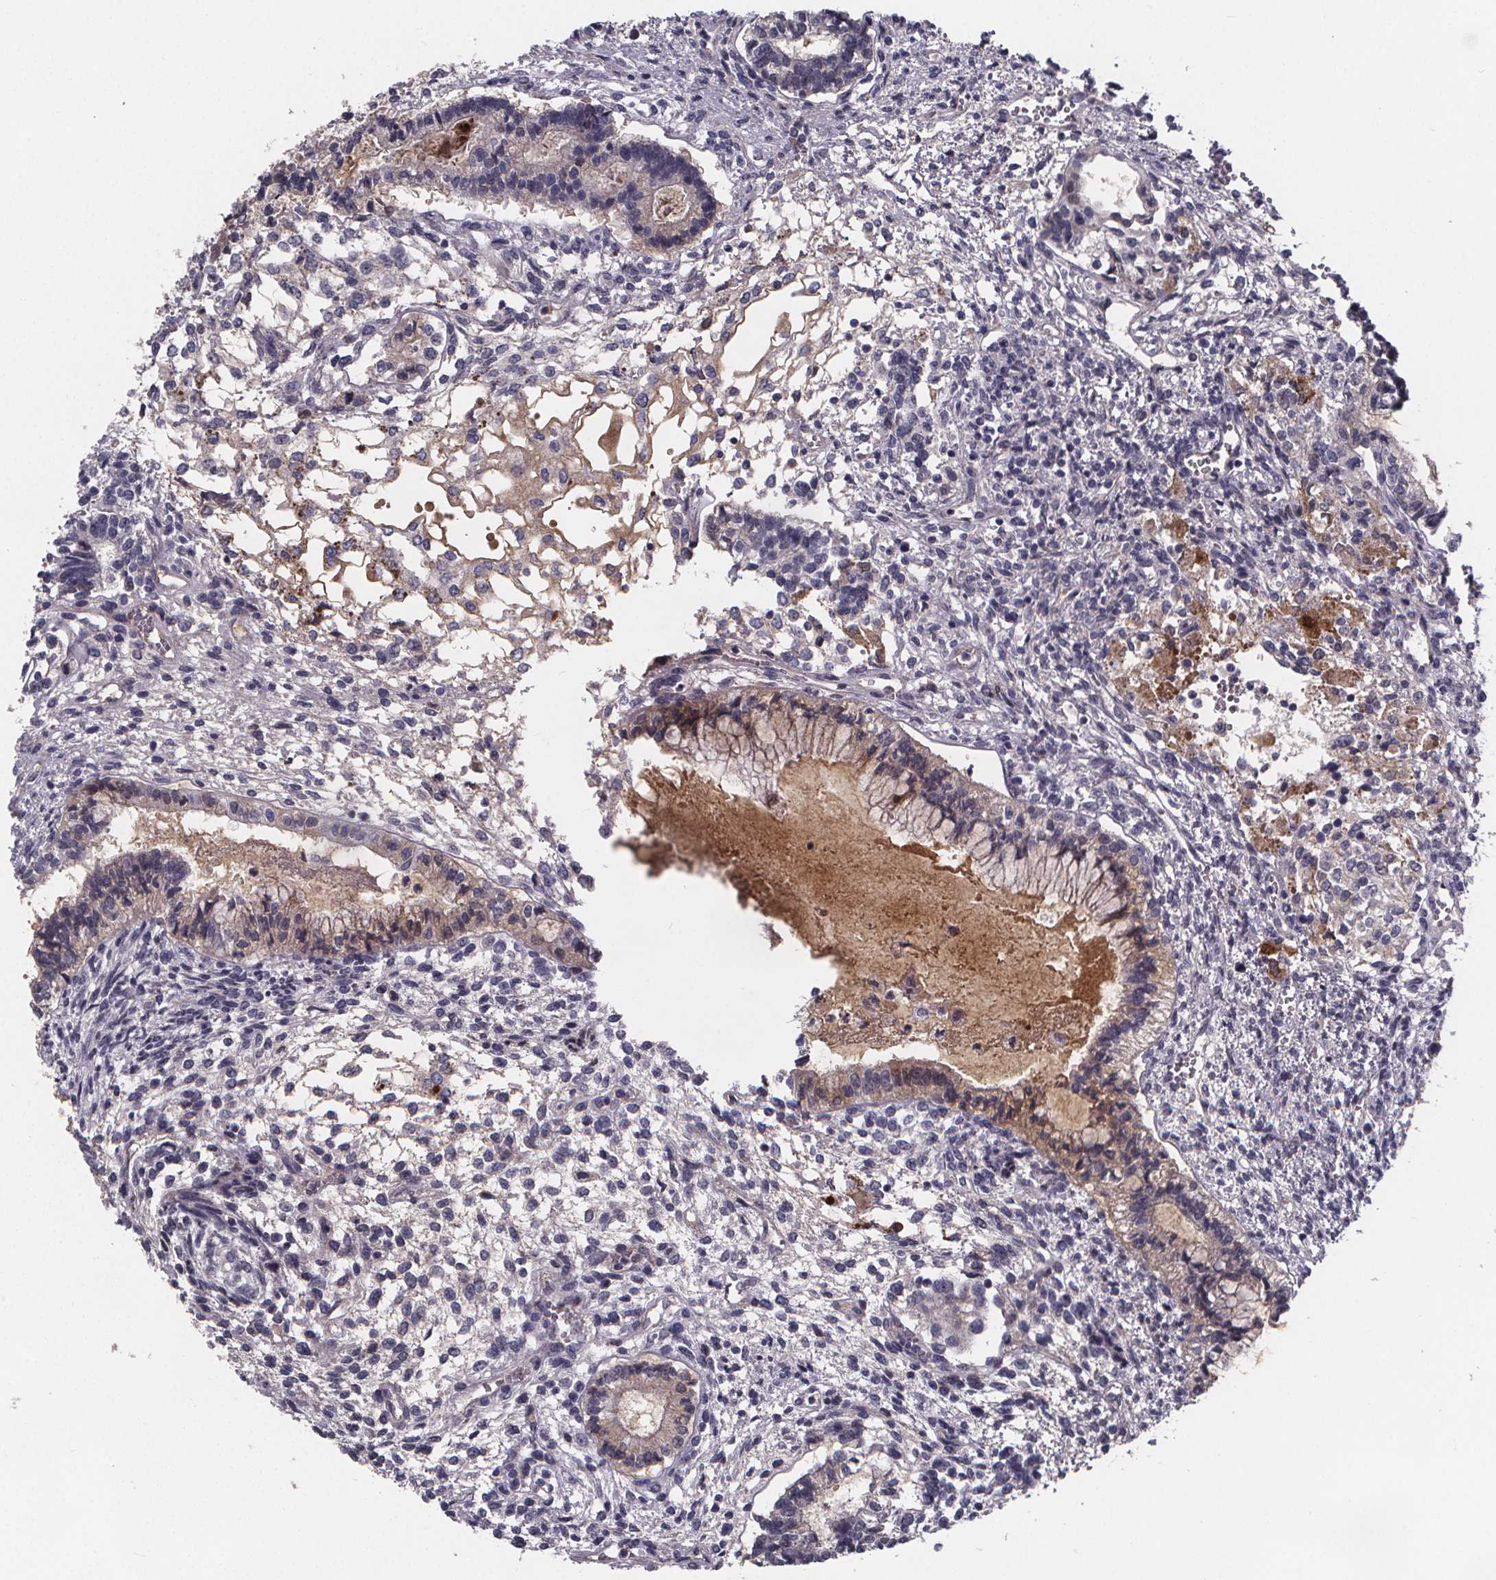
{"staining": {"intensity": "negative", "quantity": "none", "location": "none"}, "tissue": "testis cancer", "cell_type": "Tumor cells", "image_type": "cancer", "snomed": [{"axis": "morphology", "description": "Carcinoma, Embryonal, NOS"}, {"axis": "topography", "description": "Testis"}], "caption": "Embryonal carcinoma (testis) was stained to show a protein in brown. There is no significant positivity in tumor cells.", "gene": "AGT", "patient": {"sex": "male", "age": 37}}